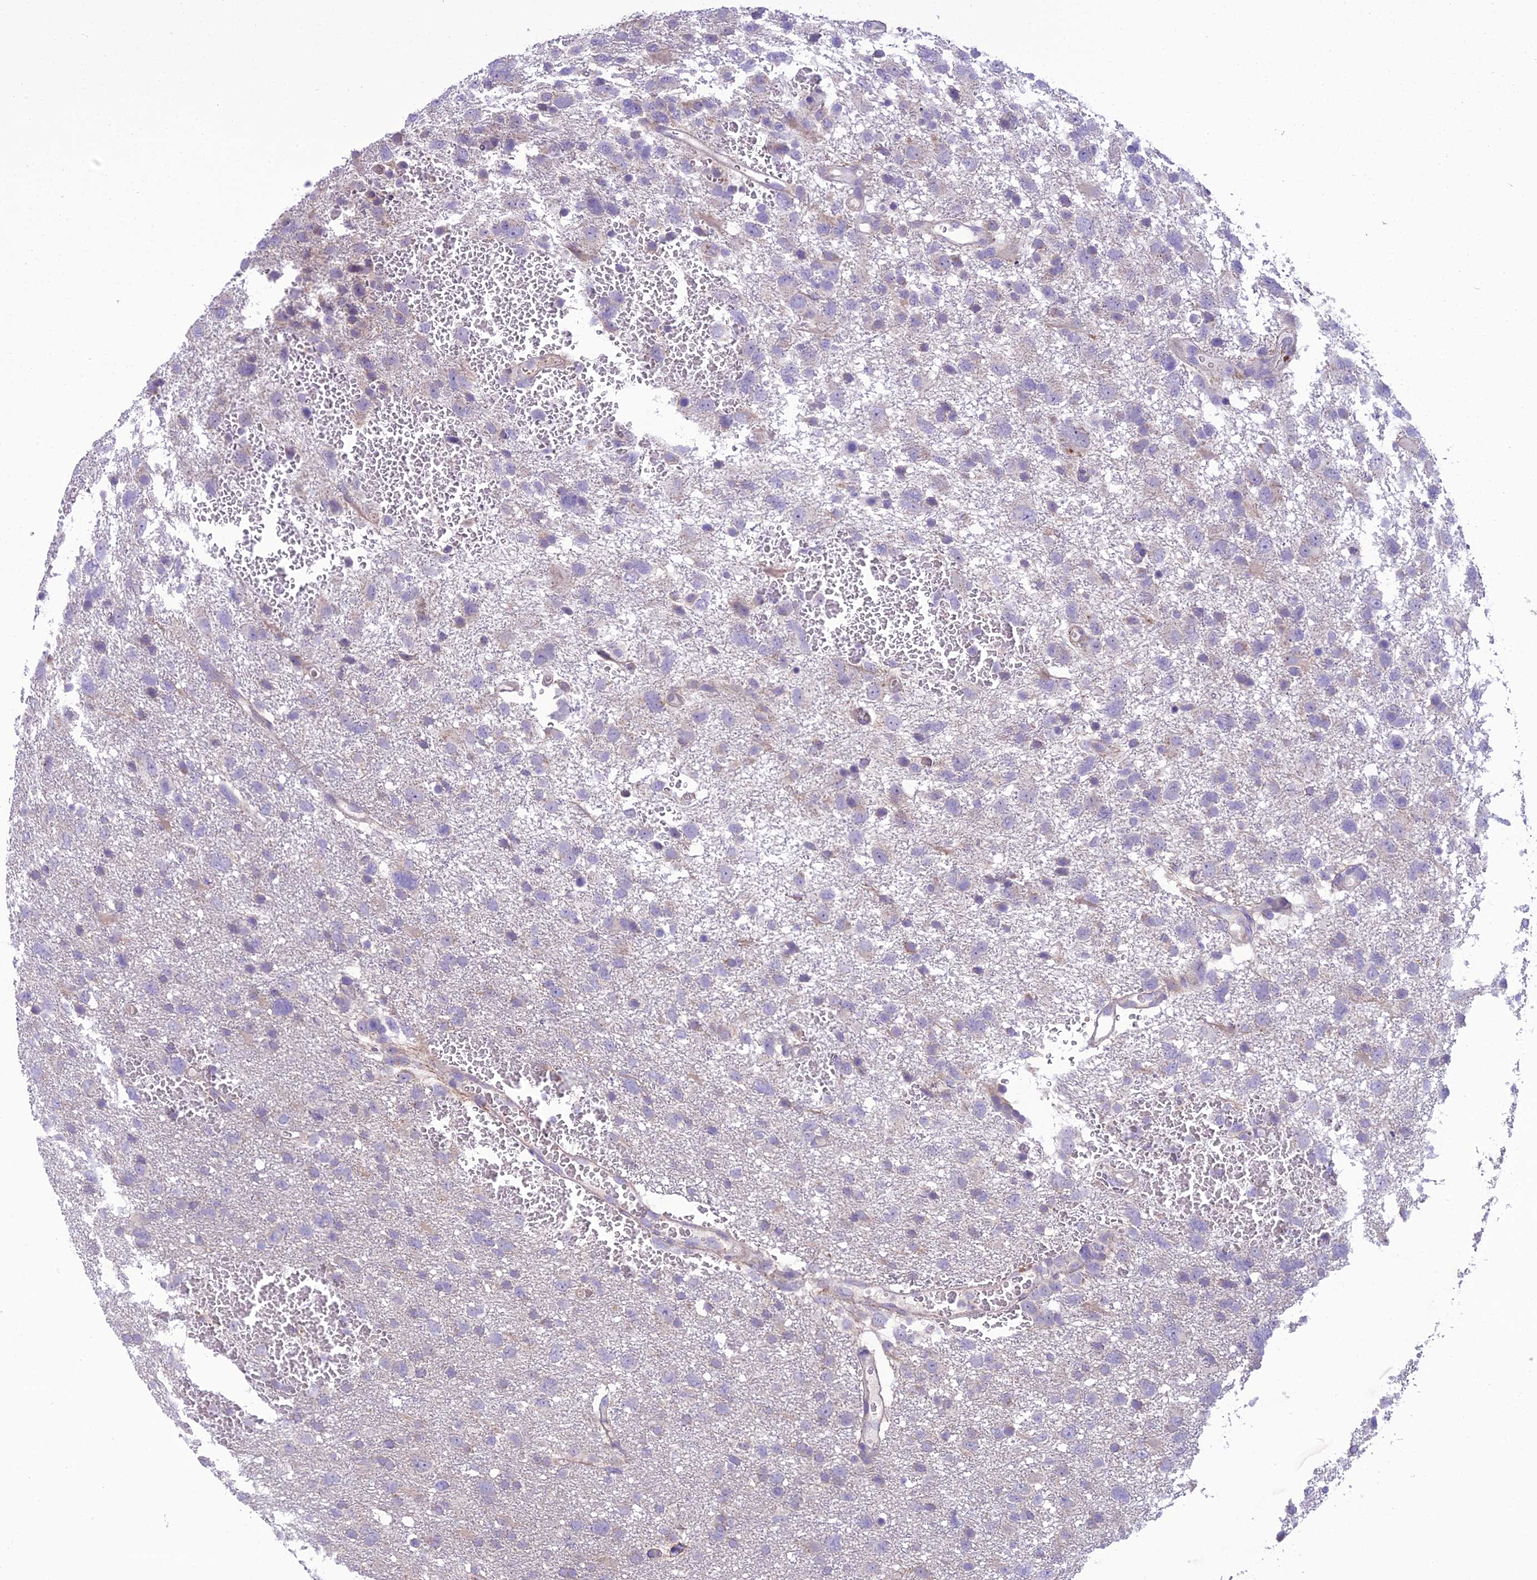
{"staining": {"intensity": "weak", "quantity": "<25%", "location": "cytoplasmic/membranous"}, "tissue": "glioma", "cell_type": "Tumor cells", "image_type": "cancer", "snomed": [{"axis": "morphology", "description": "Glioma, malignant, High grade"}, {"axis": "topography", "description": "Brain"}], "caption": "A micrograph of malignant glioma (high-grade) stained for a protein displays no brown staining in tumor cells.", "gene": "SCRT1", "patient": {"sex": "male", "age": 61}}